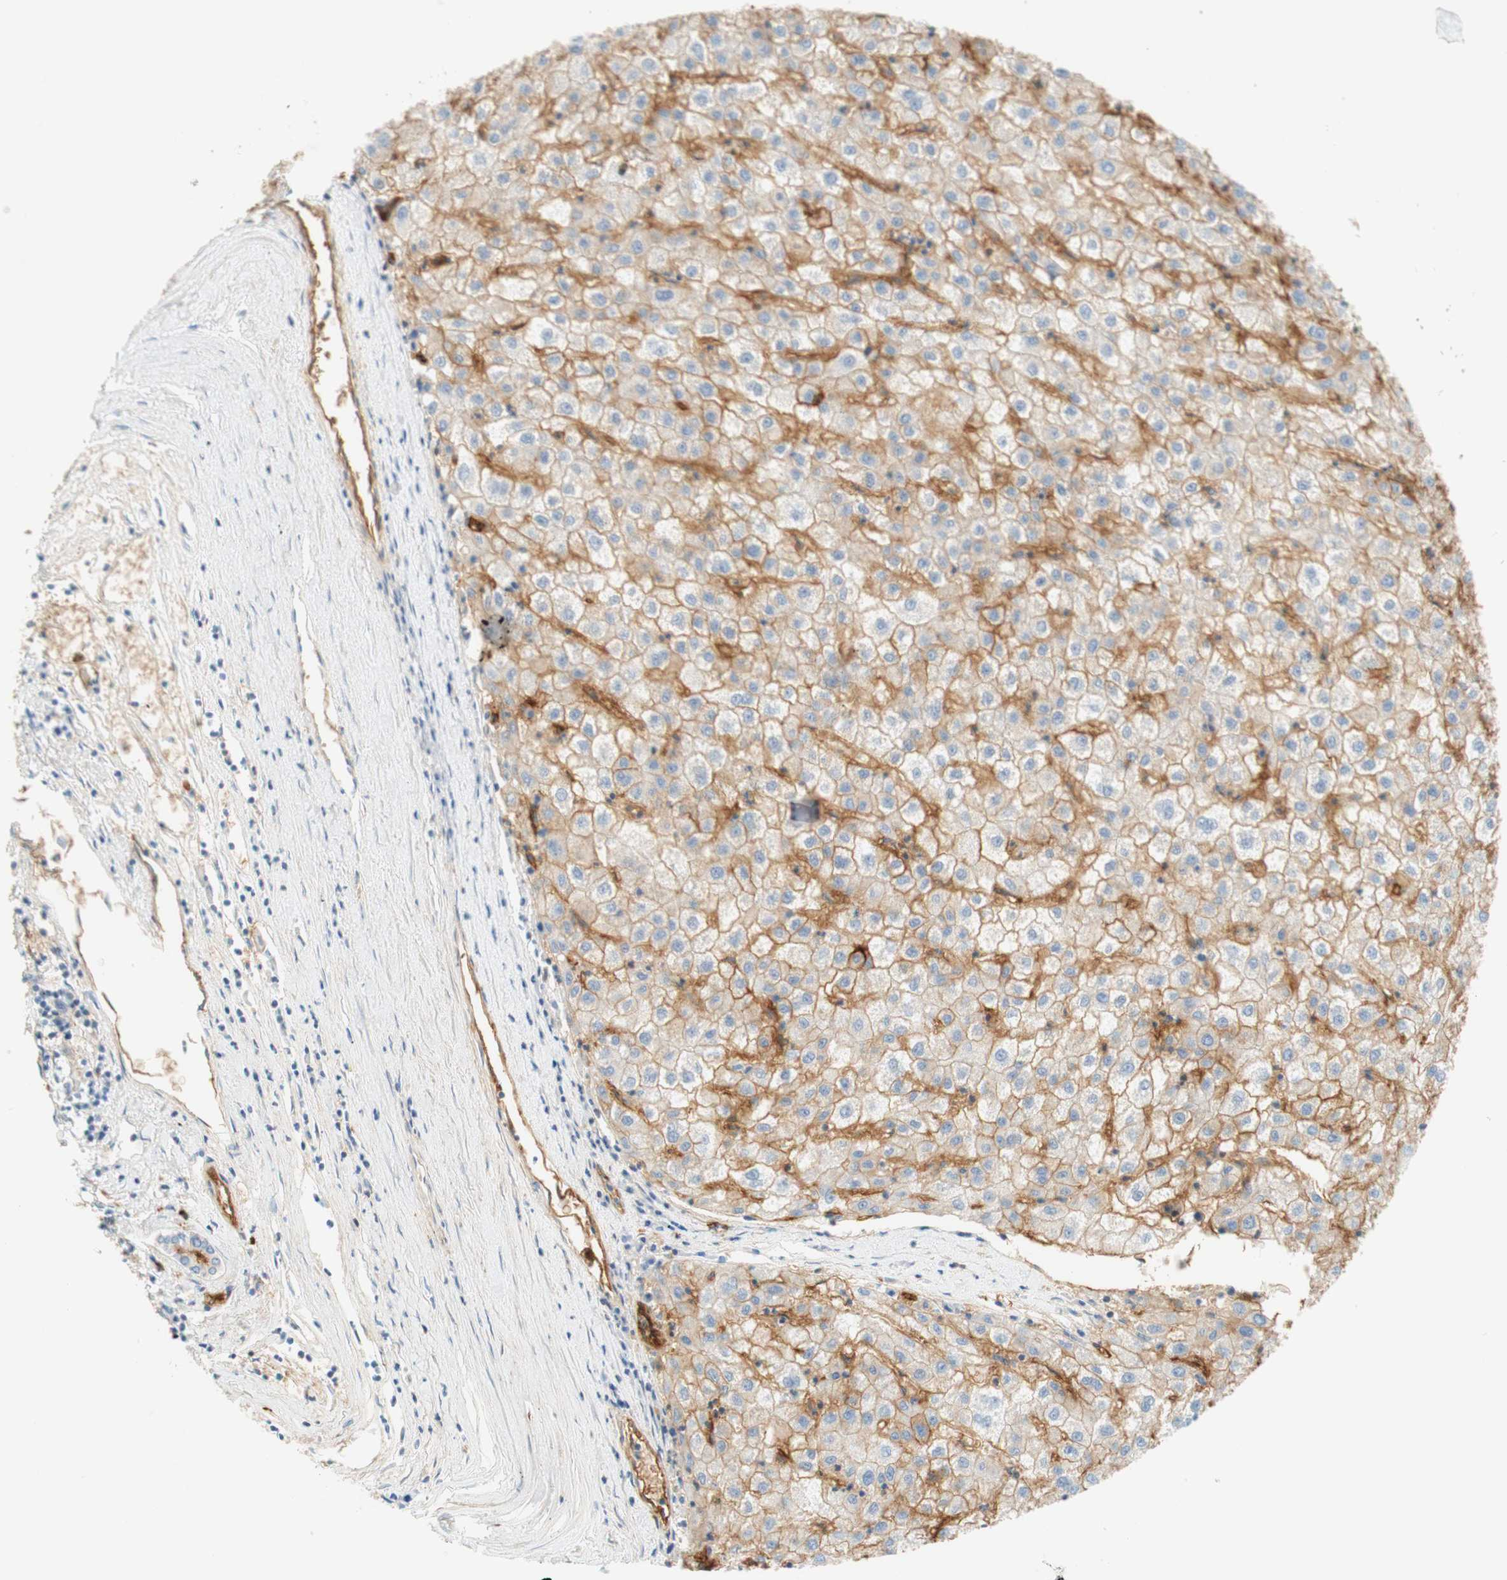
{"staining": {"intensity": "weak", "quantity": ">75%", "location": "cytoplasmic/membranous"}, "tissue": "liver cancer", "cell_type": "Tumor cells", "image_type": "cancer", "snomed": [{"axis": "morphology", "description": "Carcinoma, Hepatocellular, NOS"}, {"axis": "topography", "description": "Liver"}], "caption": "DAB (3,3'-diaminobenzidine) immunohistochemical staining of human liver cancer (hepatocellular carcinoma) exhibits weak cytoplasmic/membranous protein staining in about >75% of tumor cells.", "gene": "STOM", "patient": {"sex": "male", "age": 72}}